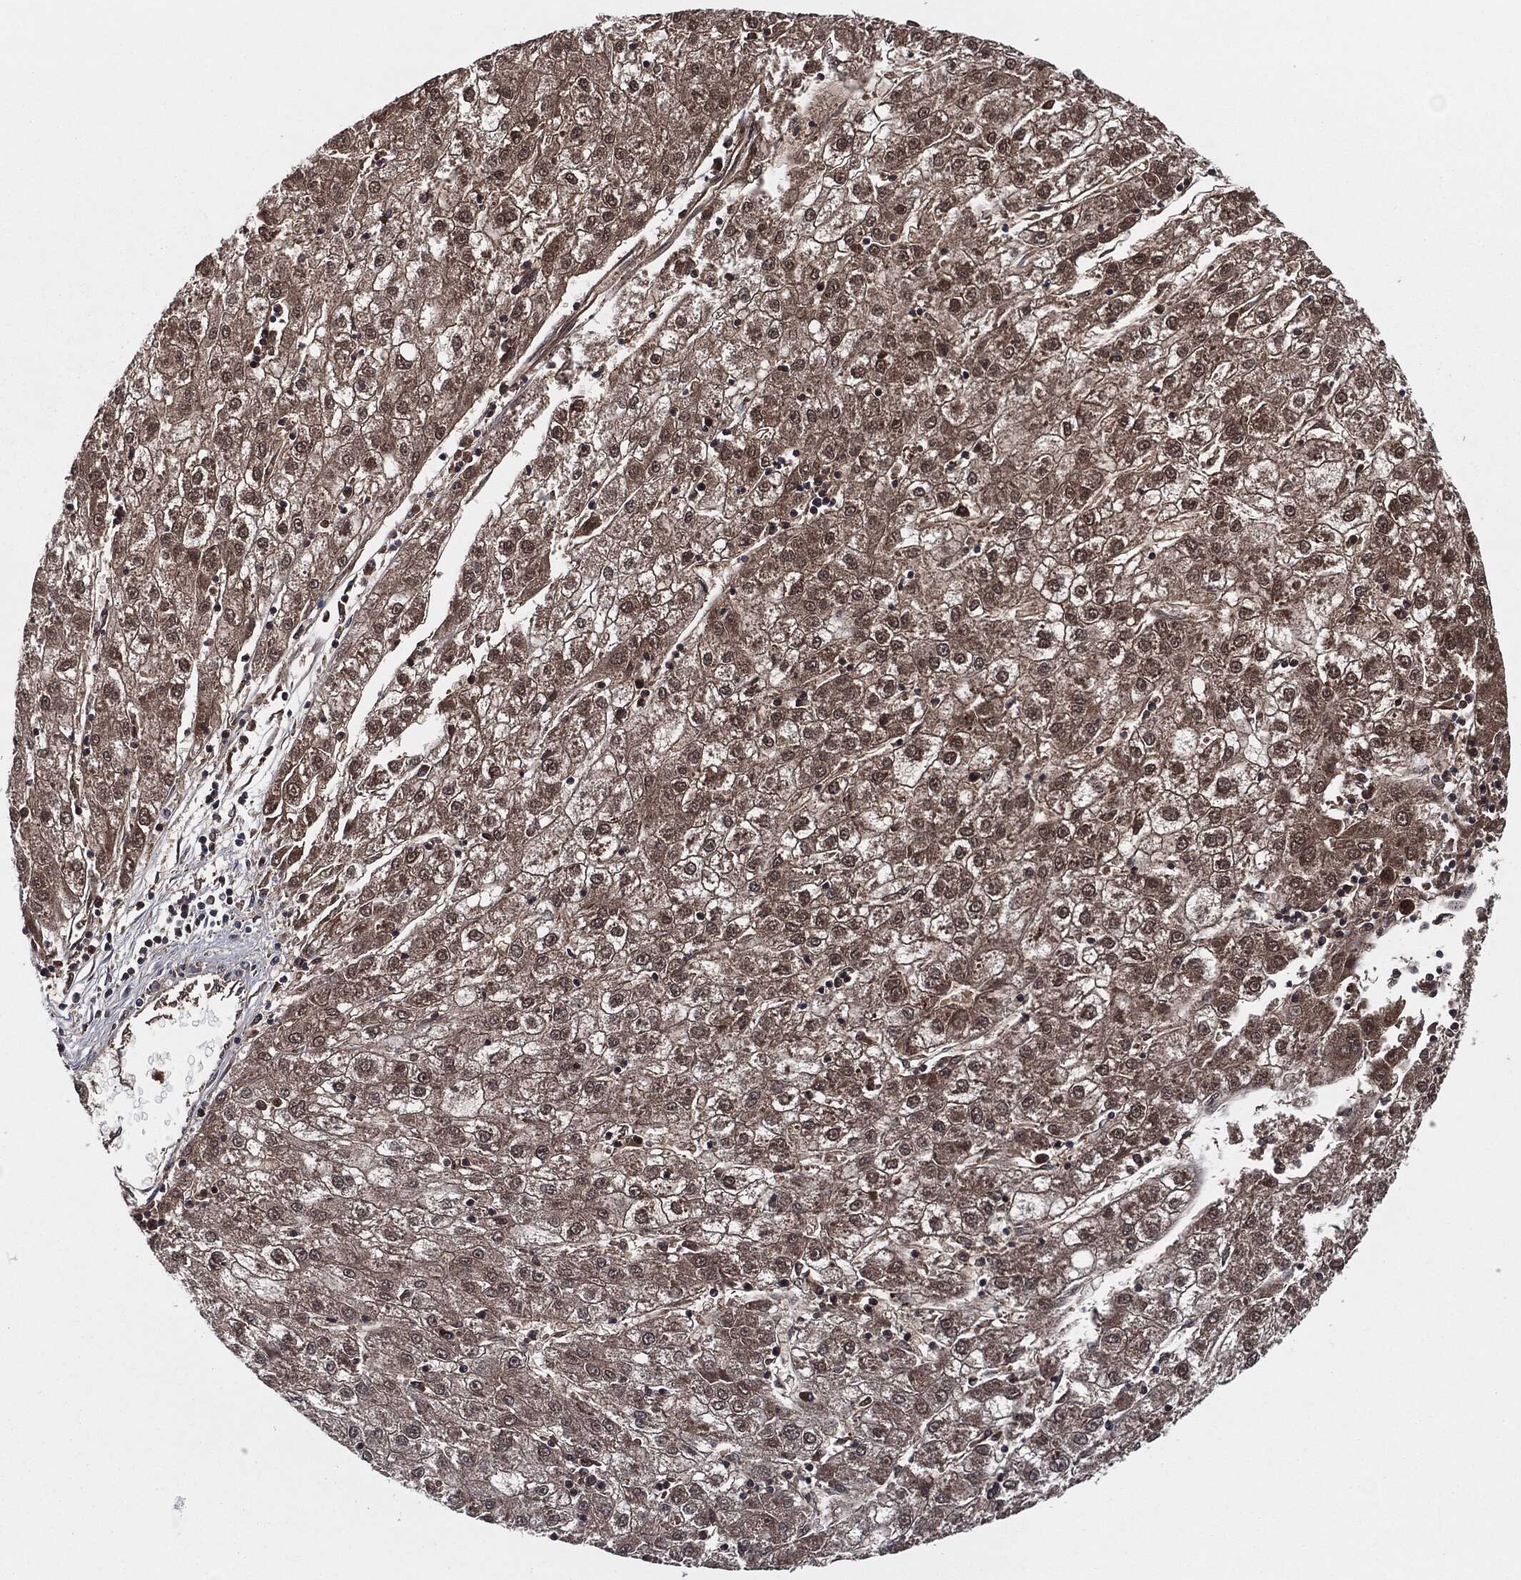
{"staining": {"intensity": "moderate", "quantity": ">75%", "location": "cytoplasmic/membranous"}, "tissue": "liver cancer", "cell_type": "Tumor cells", "image_type": "cancer", "snomed": [{"axis": "morphology", "description": "Carcinoma, Hepatocellular, NOS"}, {"axis": "topography", "description": "Liver"}], "caption": "Protein analysis of hepatocellular carcinoma (liver) tissue shows moderate cytoplasmic/membranous positivity in about >75% of tumor cells.", "gene": "XPNPEP1", "patient": {"sex": "male", "age": 72}}